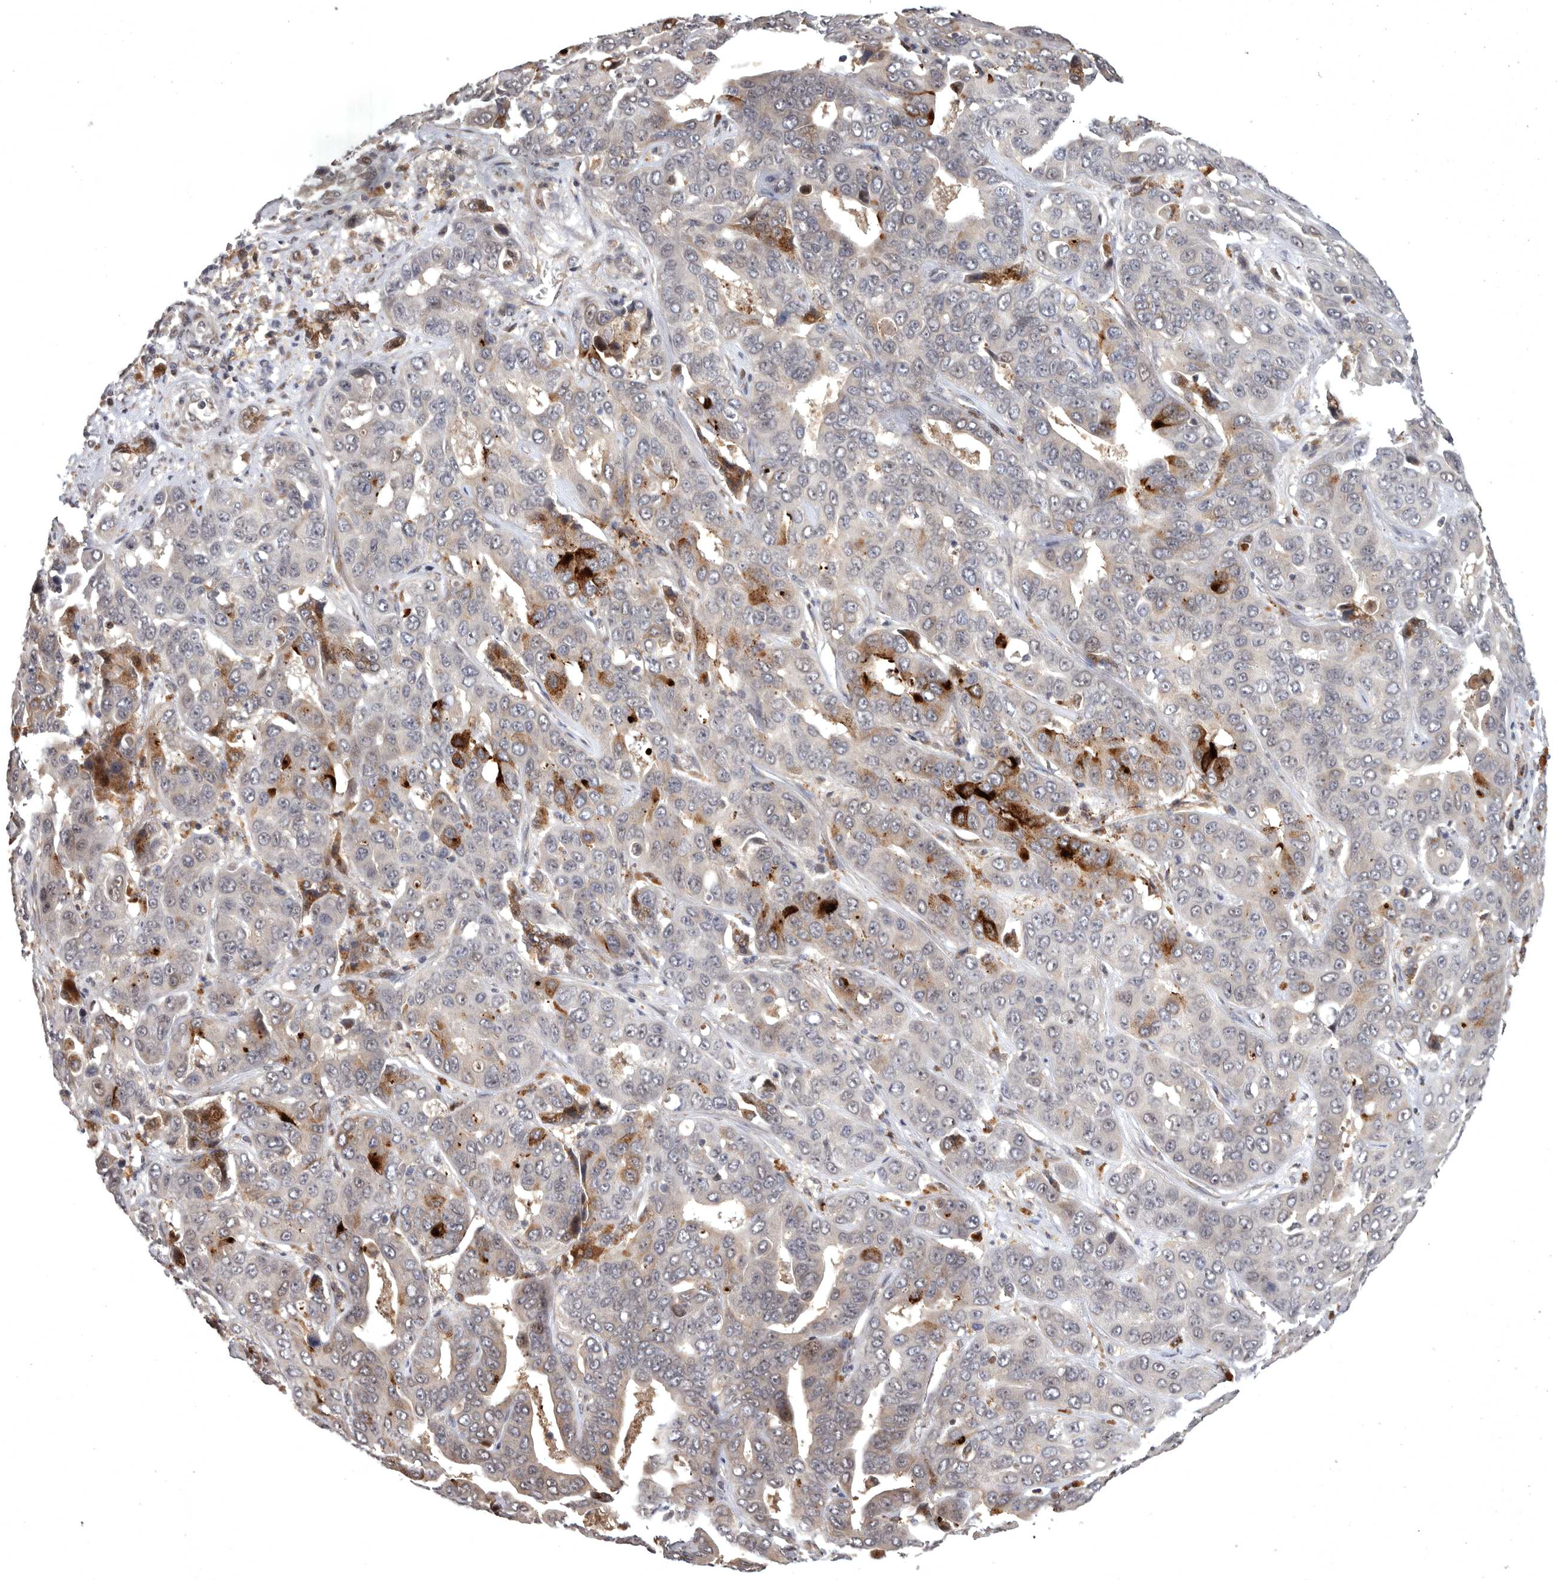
{"staining": {"intensity": "moderate", "quantity": "<25%", "location": "cytoplasmic/membranous"}, "tissue": "liver cancer", "cell_type": "Tumor cells", "image_type": "cancer", "snomed": [{"axis": "morphology", "description": "Cholangiocarcinoma"}, {"axis": "topography", "description": "Liver"}], "caption": "Immunohistochemistry (DAB (3,3'-diaminobenzidine)) staining of human liver cancer exhibits moderate cytoplasmic/membranous protein positivity in about <25% of tumor cells.", "gene": "MAN2A1", "patient": {"sex": "female", "age": 52}}